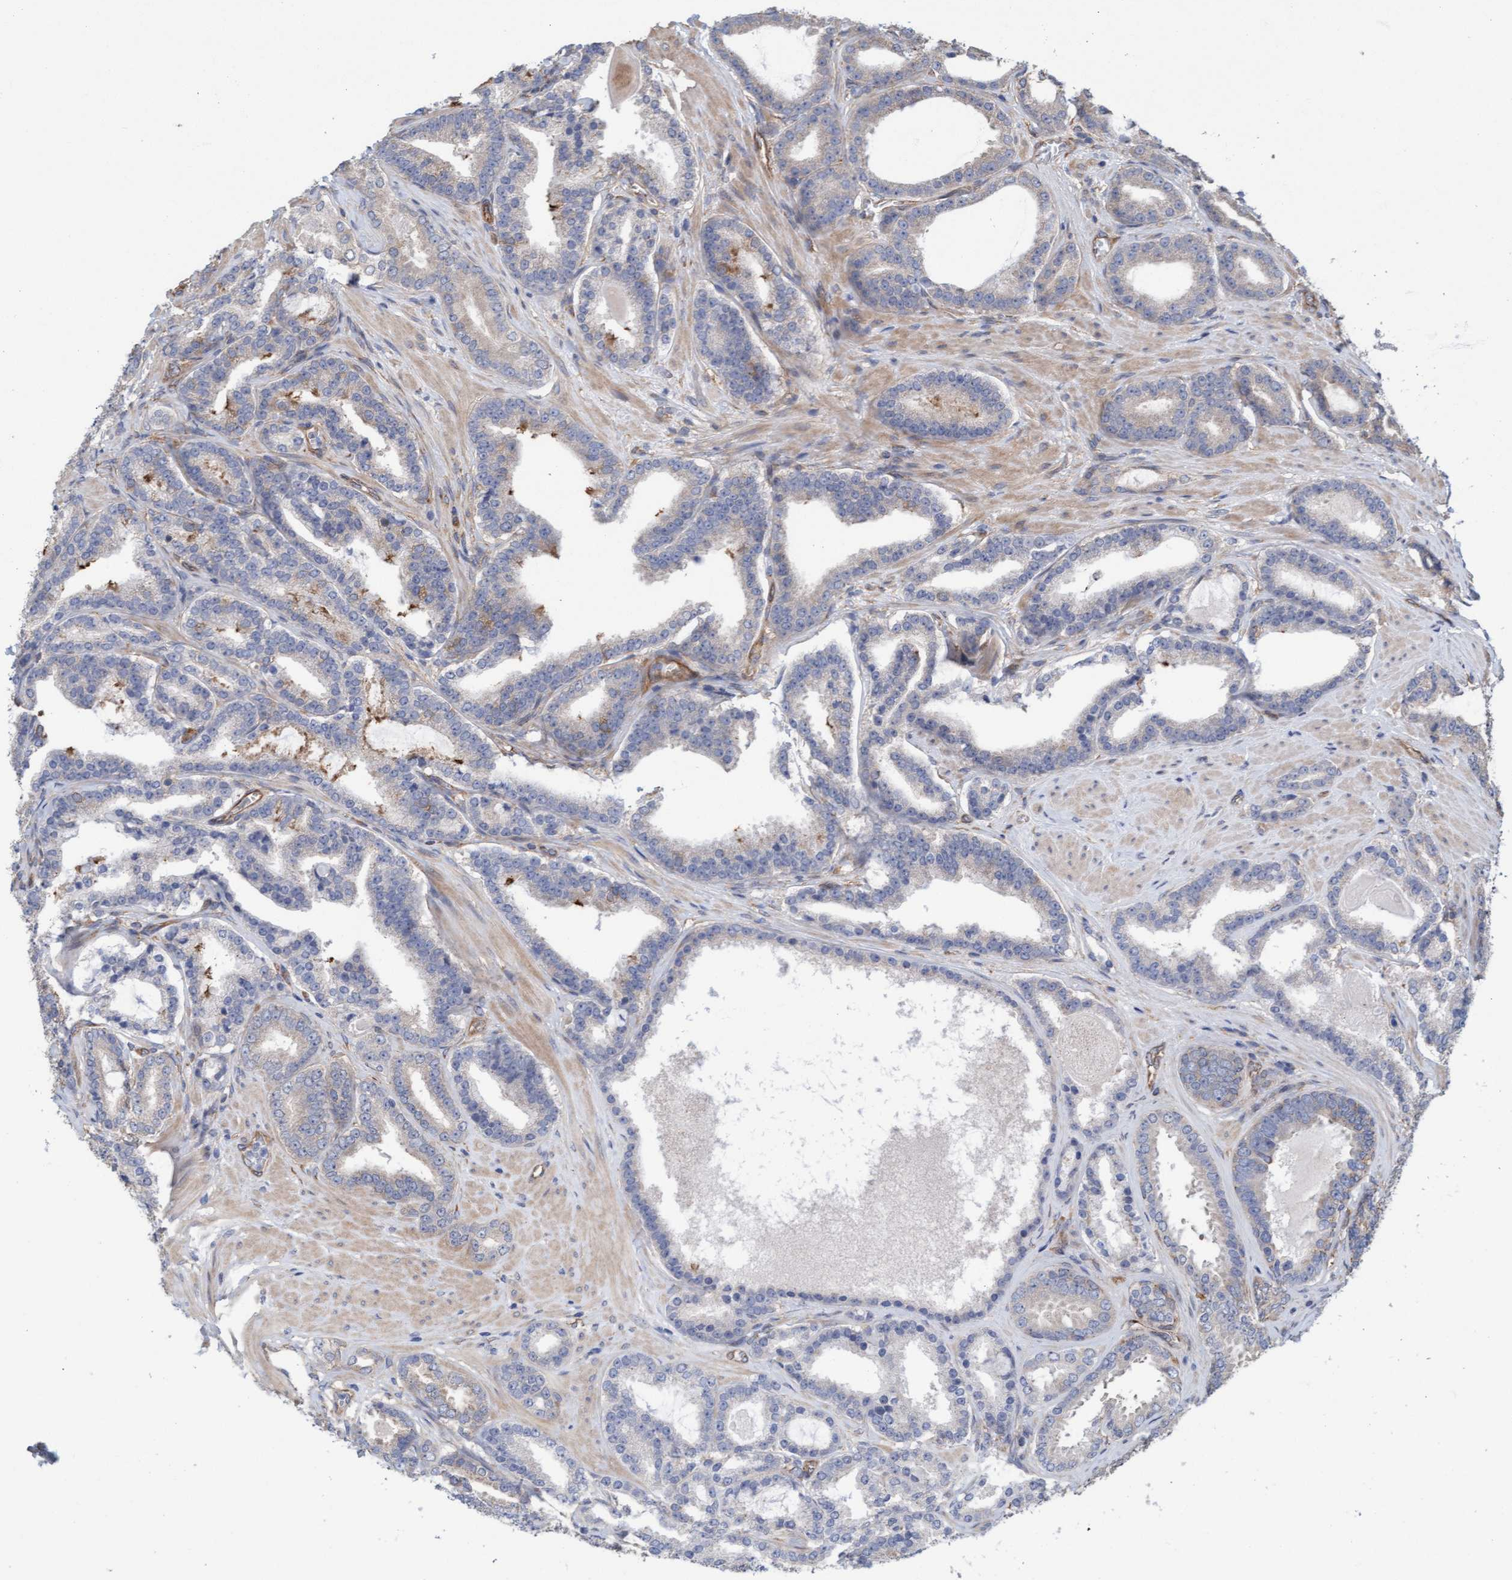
{"staining": {"intensity": "weak", "quantity": "<25%", "location": "cytoplasmic/membranous"}, "tissue": "prostate cancer", "cell_type": "Tumor cells", "image_type": "cancer", "snomed": [{"axis": "morphology", "description": "Adenocarcinoma, High grade"}, {"axis": "topography", "description": "Prostate"}], "caption": "Immunohistochemical staining of human high-grade adenocarcinoma (prostate) reveals no significant staining in tumor cells.", "gene": "CDC42EP4", "patient": {"sex": "male", "age": 60}}